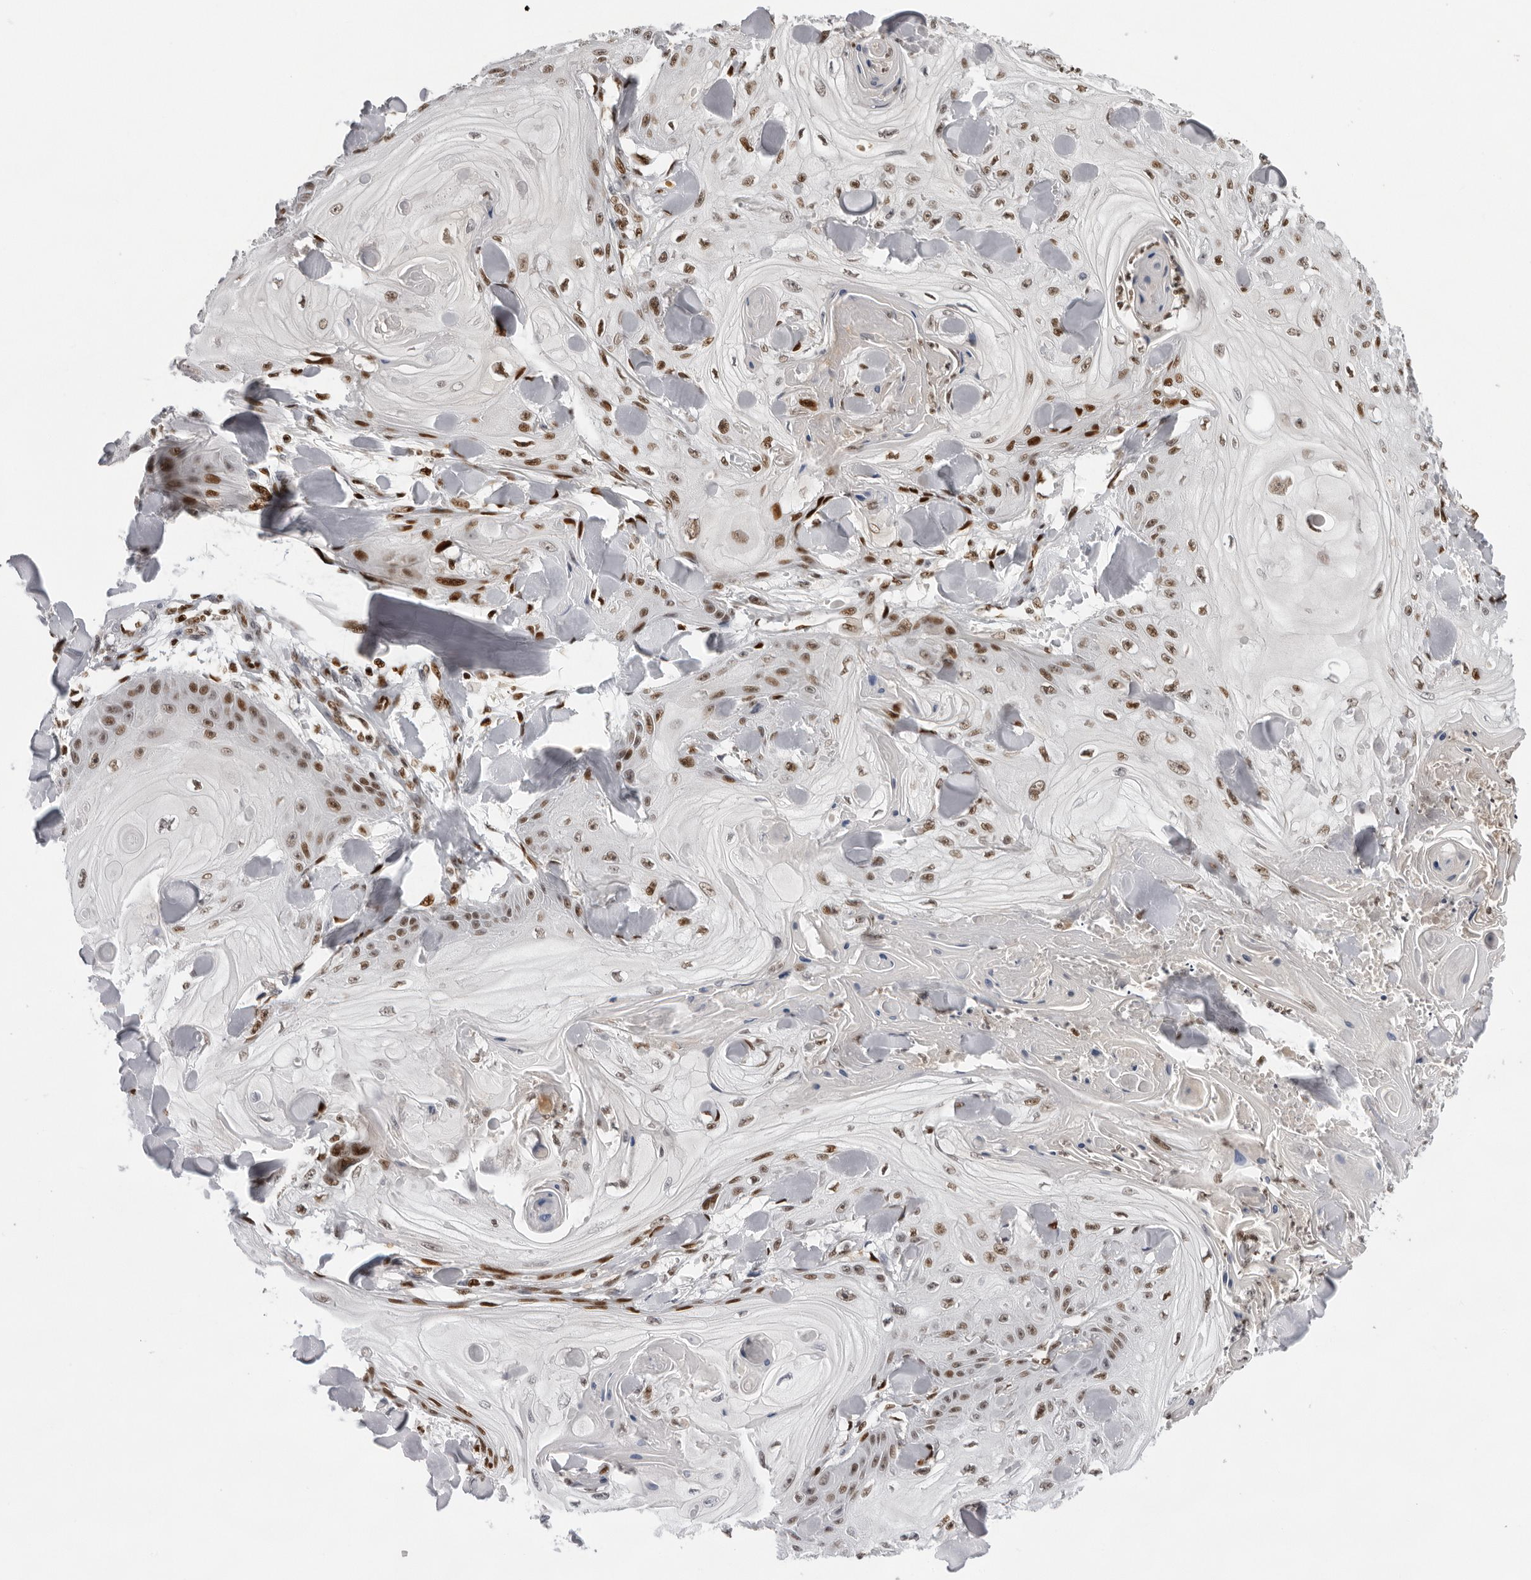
{"staining": {"intensity": "strong", "quantity": "25%-75%", "location": "nuclear"}, "tissue": "skin cancer", "cell_type": "Tumor cells", "image_type": "cancer", "snomed": [{"axis": "morphology", "description": "Squamous cell carcinoma, NOS"}, {"axis": "topography", "description": "Skin"}], "caption": "The micrograph exhibits immunohistochemical staining of squamous cell carcinoma (skin). There is strong nuclear staining is present in about 25%-75% of tumor cells. (brown staining indicates protein expression, while blue staining denotes nuclei).", "gene": "OGG1", "patient": {"sex": "male", "age": 74}}